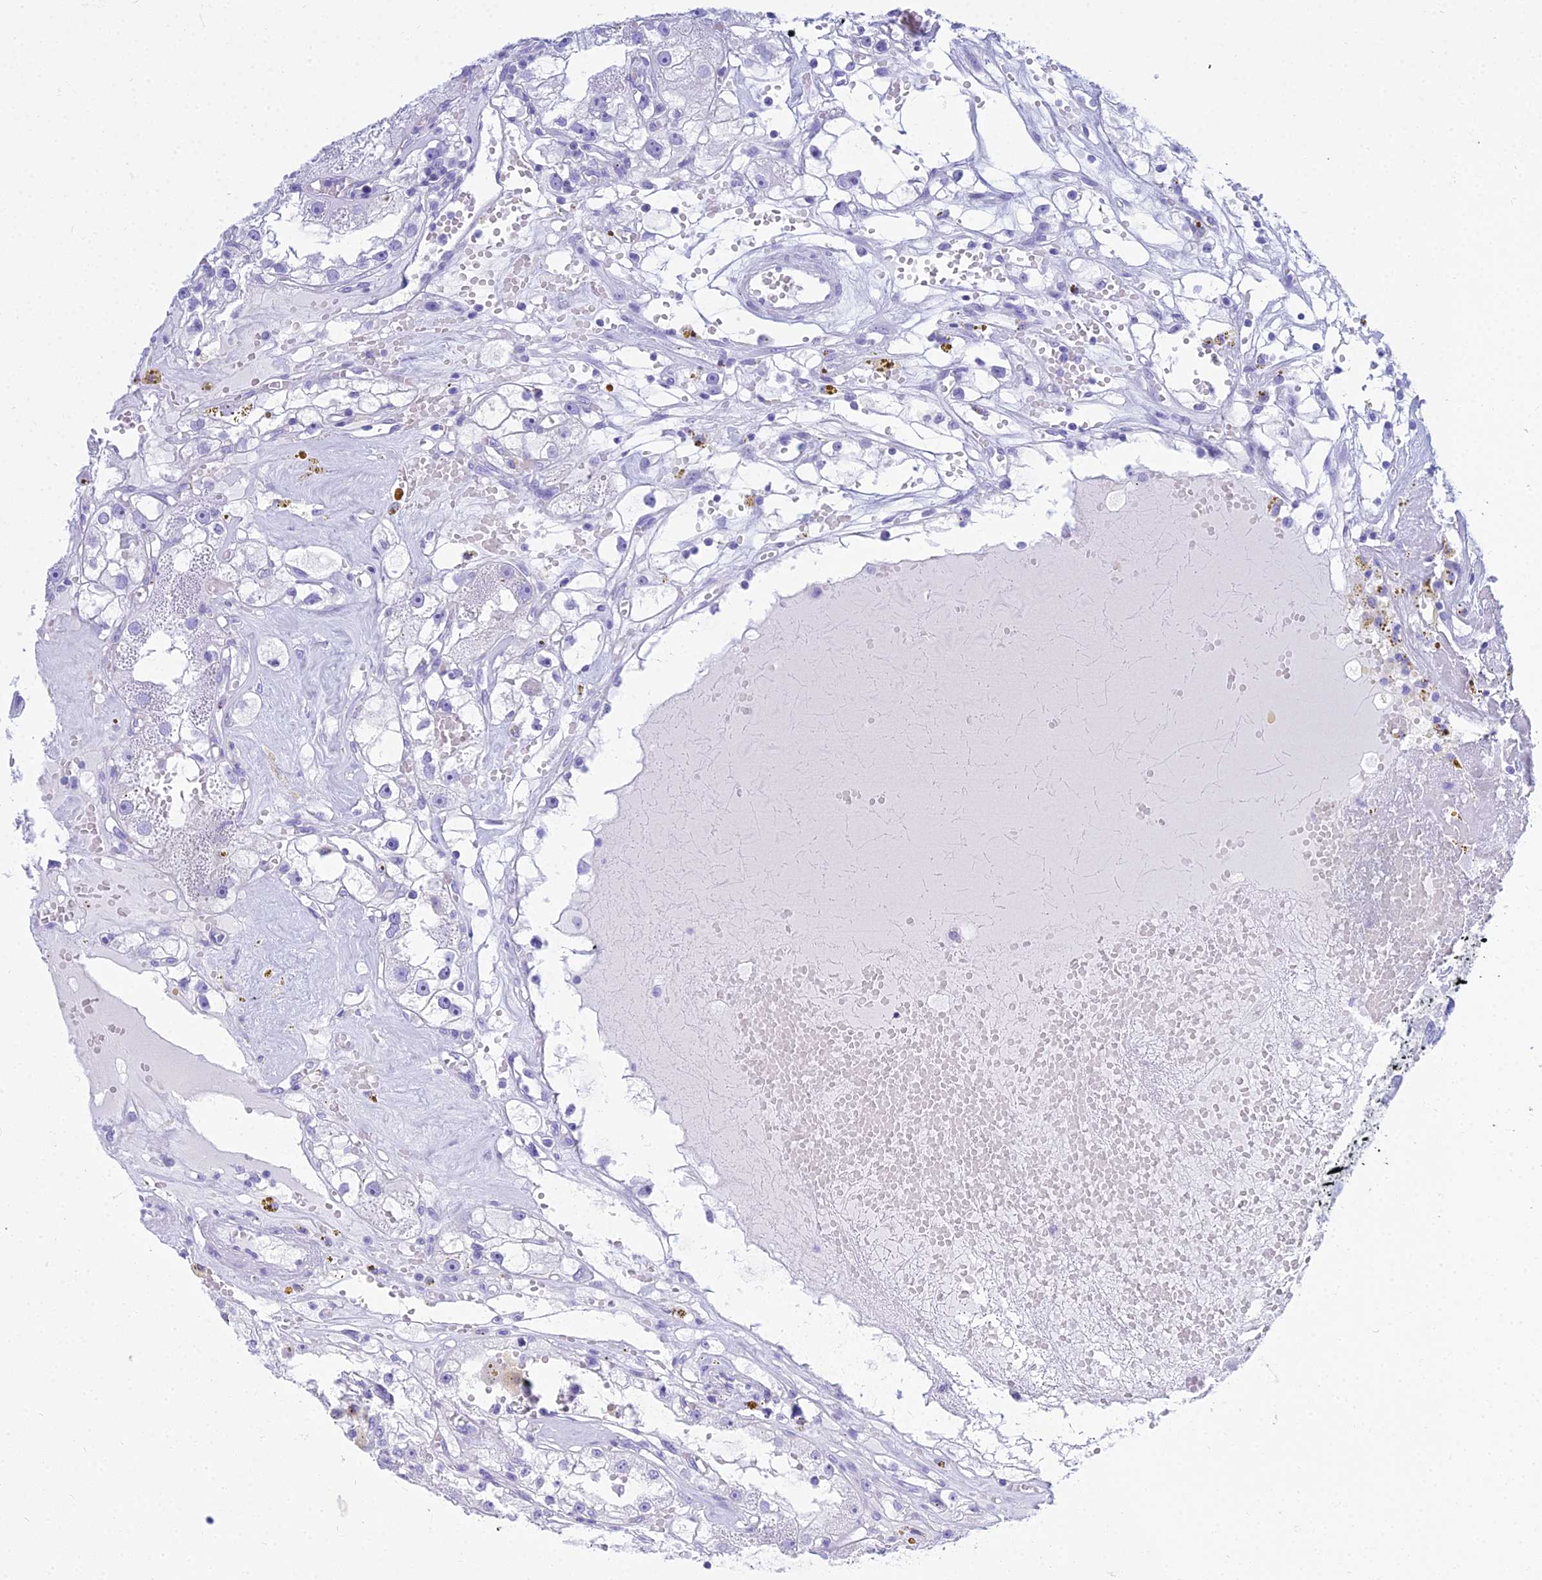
{"staining": {"intensity": "negative", "quantity": "none", "location": "none"}, "tissue": "renal cancer", "cell_type": "Tumor cells", "image_type": "cancer", "snomed": [{"axis": "morphology", "description": "Adenocarcinoma, NOS"}, {"axis": "topography", "description": "Kidney"}], "caption": "This histopathology image is of renal cancer stained with IHC to label a protein in brown with the nuclei are counter-stained blue. There is no expression in tumor cells. (Stains: DAB (3,3'-diaminobenzidine) immunohistochemistry with hematoxylin counter stain, Microscopy: brightfield microscopy at high magnification).", "gene": "PATE4", "patient": {"sex": "male", "age": 56}}